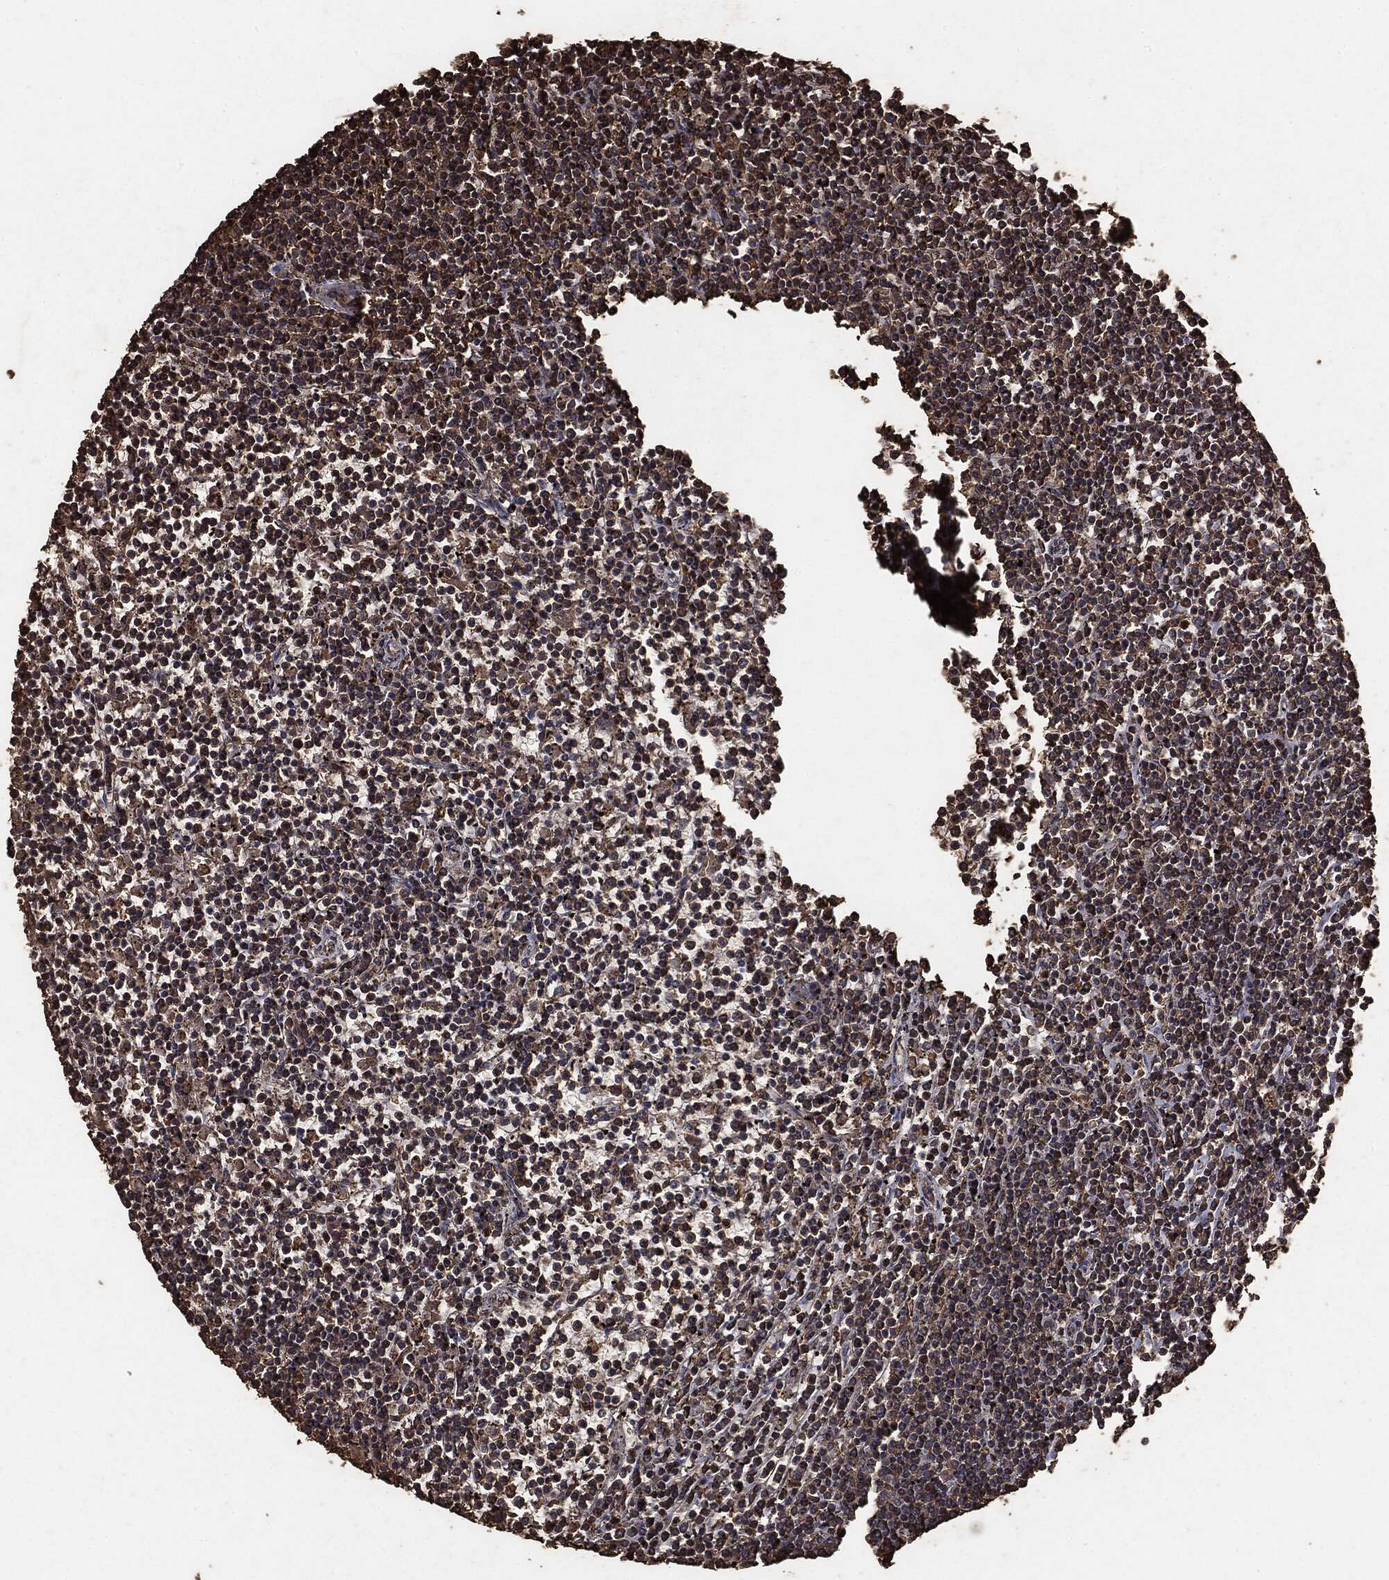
{"staining": {"intensity": "moderate", "quantity": "25%-75%", "location": "cytoplasmic/membranous"}, "tissue": "lymphoma", "cell_type": "Tumor cells", "image_type": "cancer", "snomed": [{"axis": "morphology", "description": "Malignant lymphoma, non-Hodgkin's type, Low grade"}, {"axis": "topography", "description": "Spleen"}], "caption": "This micrograph displays immunohistochemistry staining of human lymphoma, with medium moderate cytoplasmic/membranous positivity in approximately 25%-75% of tumor cells.", "gene": "MTOR", "patient": {"sex": "female", "age": 19}}